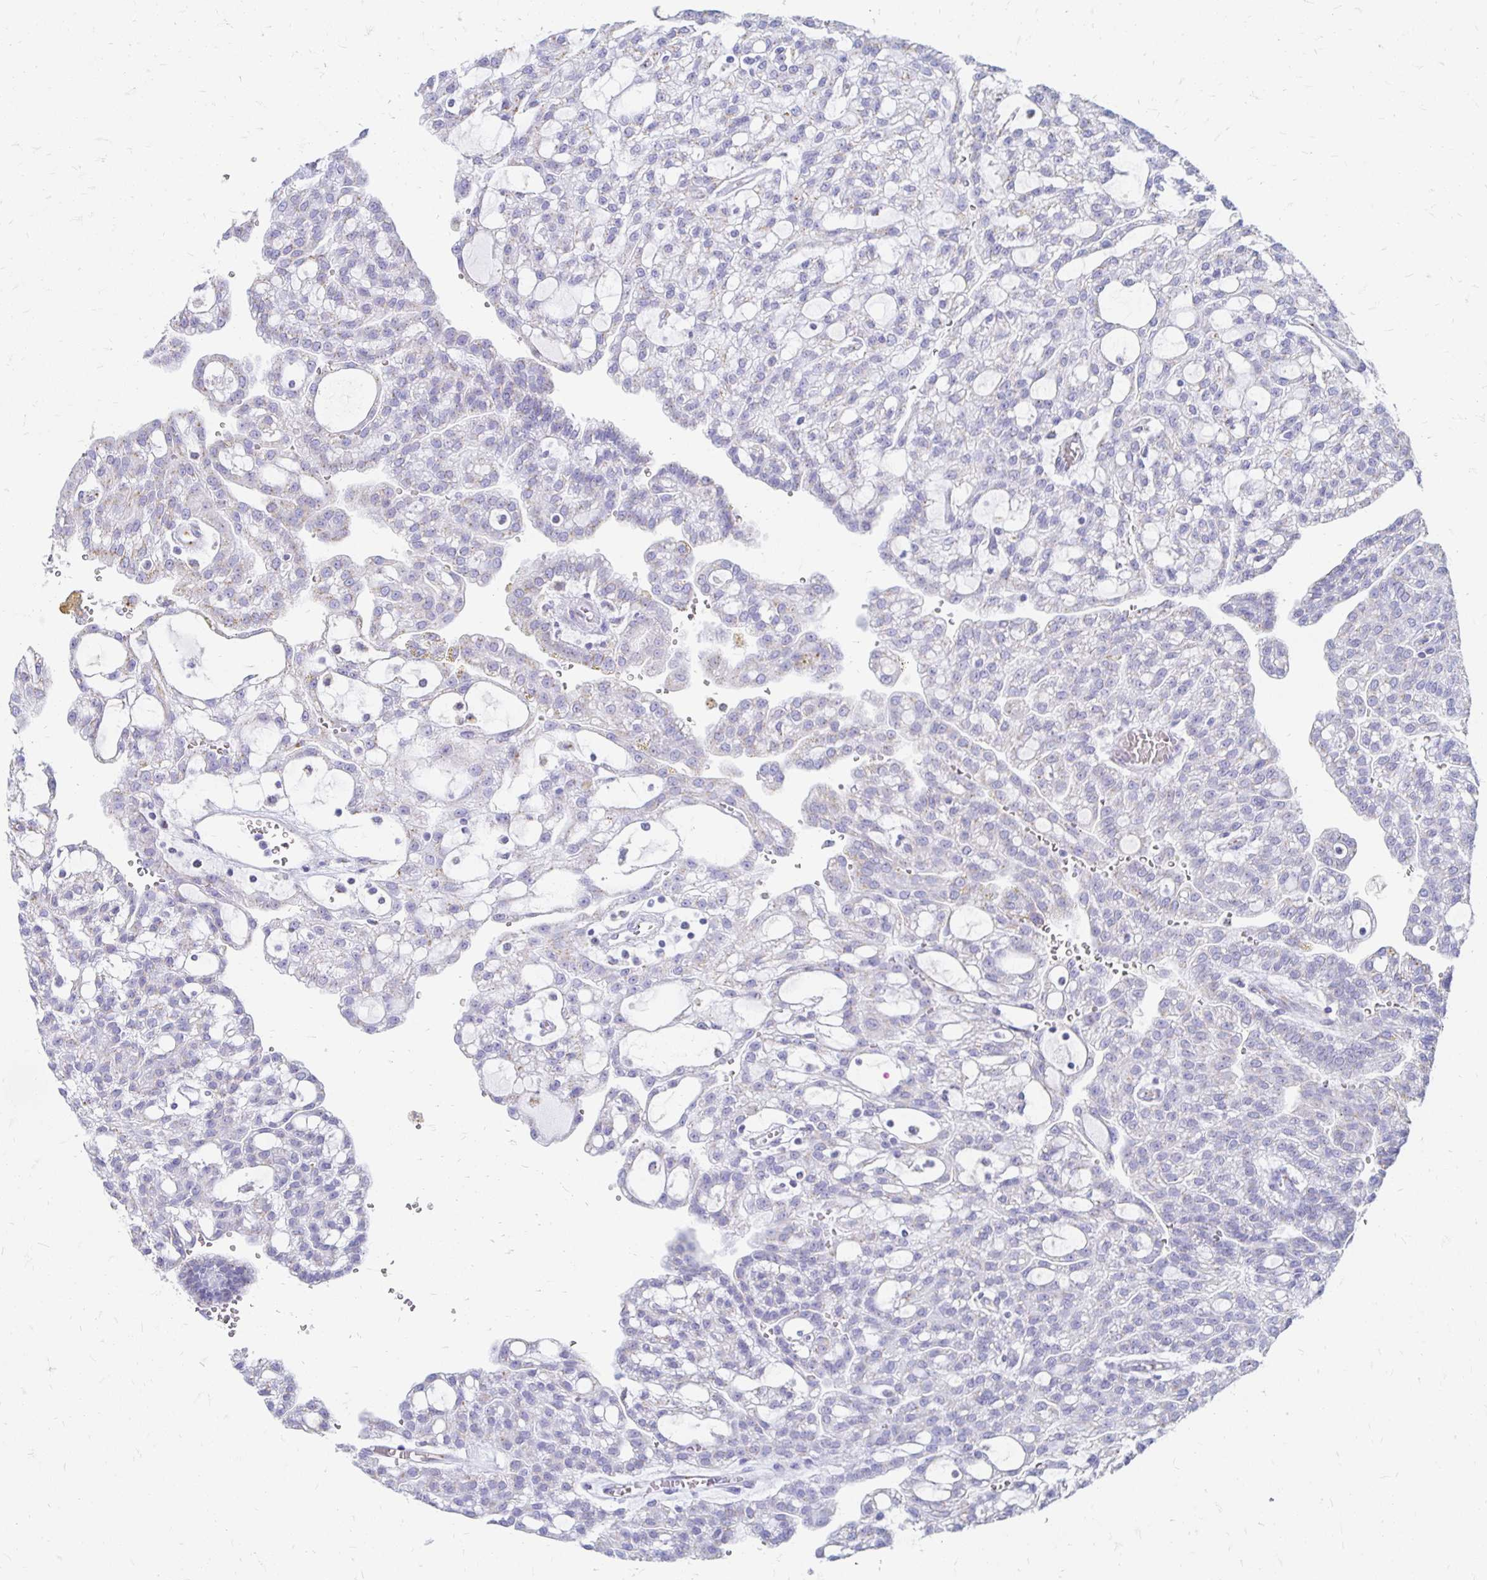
{"staining": {"intensity": "negative", "quantity": "none", "location": "none"}, "tissue": "renal cancer", "cell_type": "Tumor cells", "image_type": "cancer", "snomed": [{"axis": "morphology", "description": "Adenocarcinoma, NOS"}, {"axis": "topography", "description": "Kidney"}], "caption": "DAB (3,3'-diaminobenzidine) immunohistochemical staining of renal cancer demonstrates no significant staining in tumor cells. (DAB IHC visualized using brightfield microscopy, high magnification).", "gene": "PAGE4", "patient": {"sex": "male", "age": 63}}